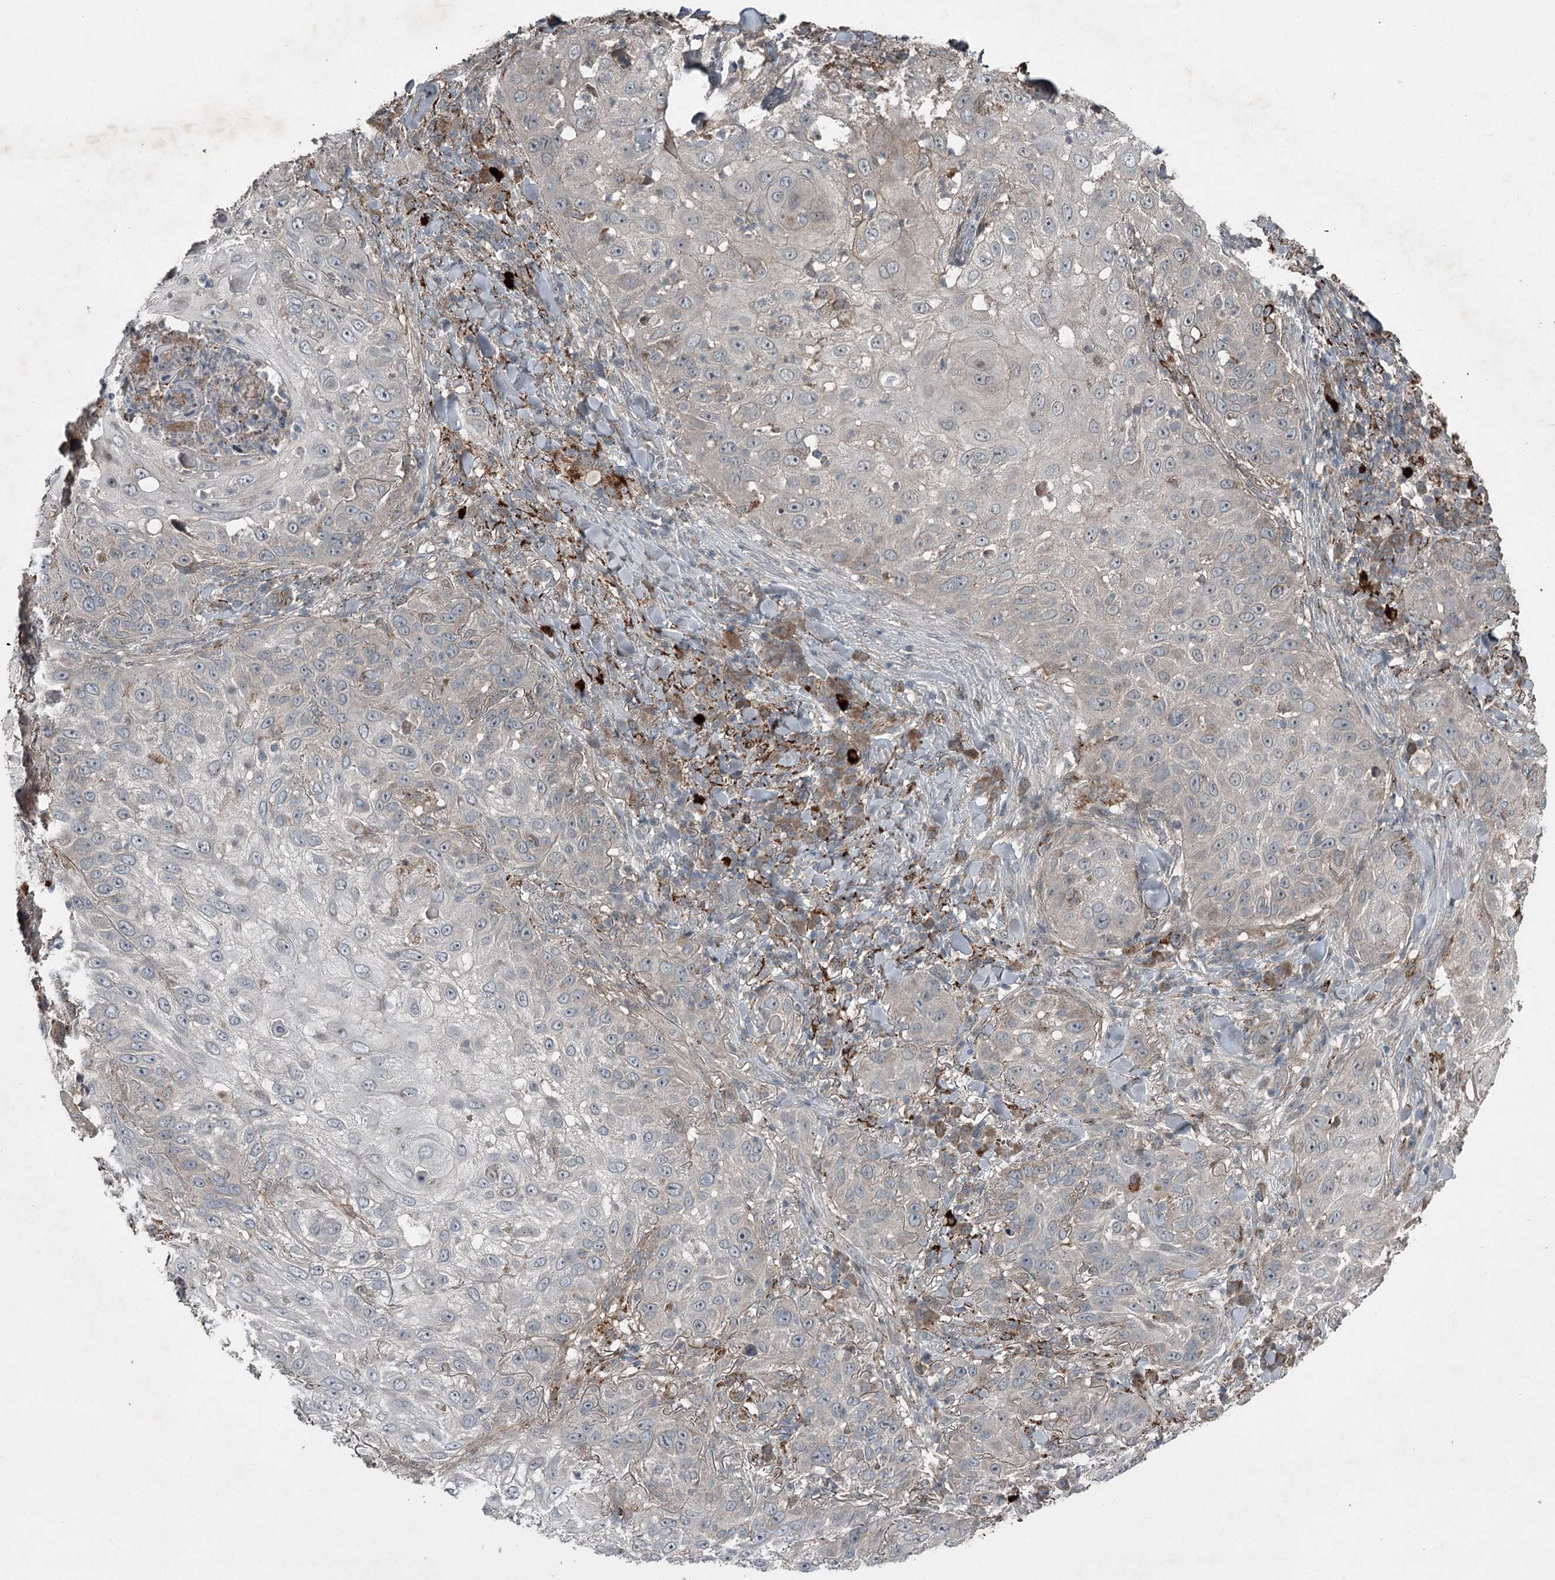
{"staining": {"intensity": "negative", "quantity": "none", "location": "none"}, "tissue": "skin cancer", "cell_type": "Tumor cells", "image_type": "cancer", "snomed": [{"axis": "morphology", "description": "Squamous cell carcinoma, NOS"}, {"axis": "topography", "description": "Skin"}], "caption": "DAB (3,3'-diaminobenzidine) immunohistochemical staining of skin cancer shows no significant positivity in tumor cells. (DAB immunohistochemistry (IHC) visualized using brightfield microscopy, high magnification).", "gene": "SLC39A8", "patient": {"sex": "female", "age": 44}}